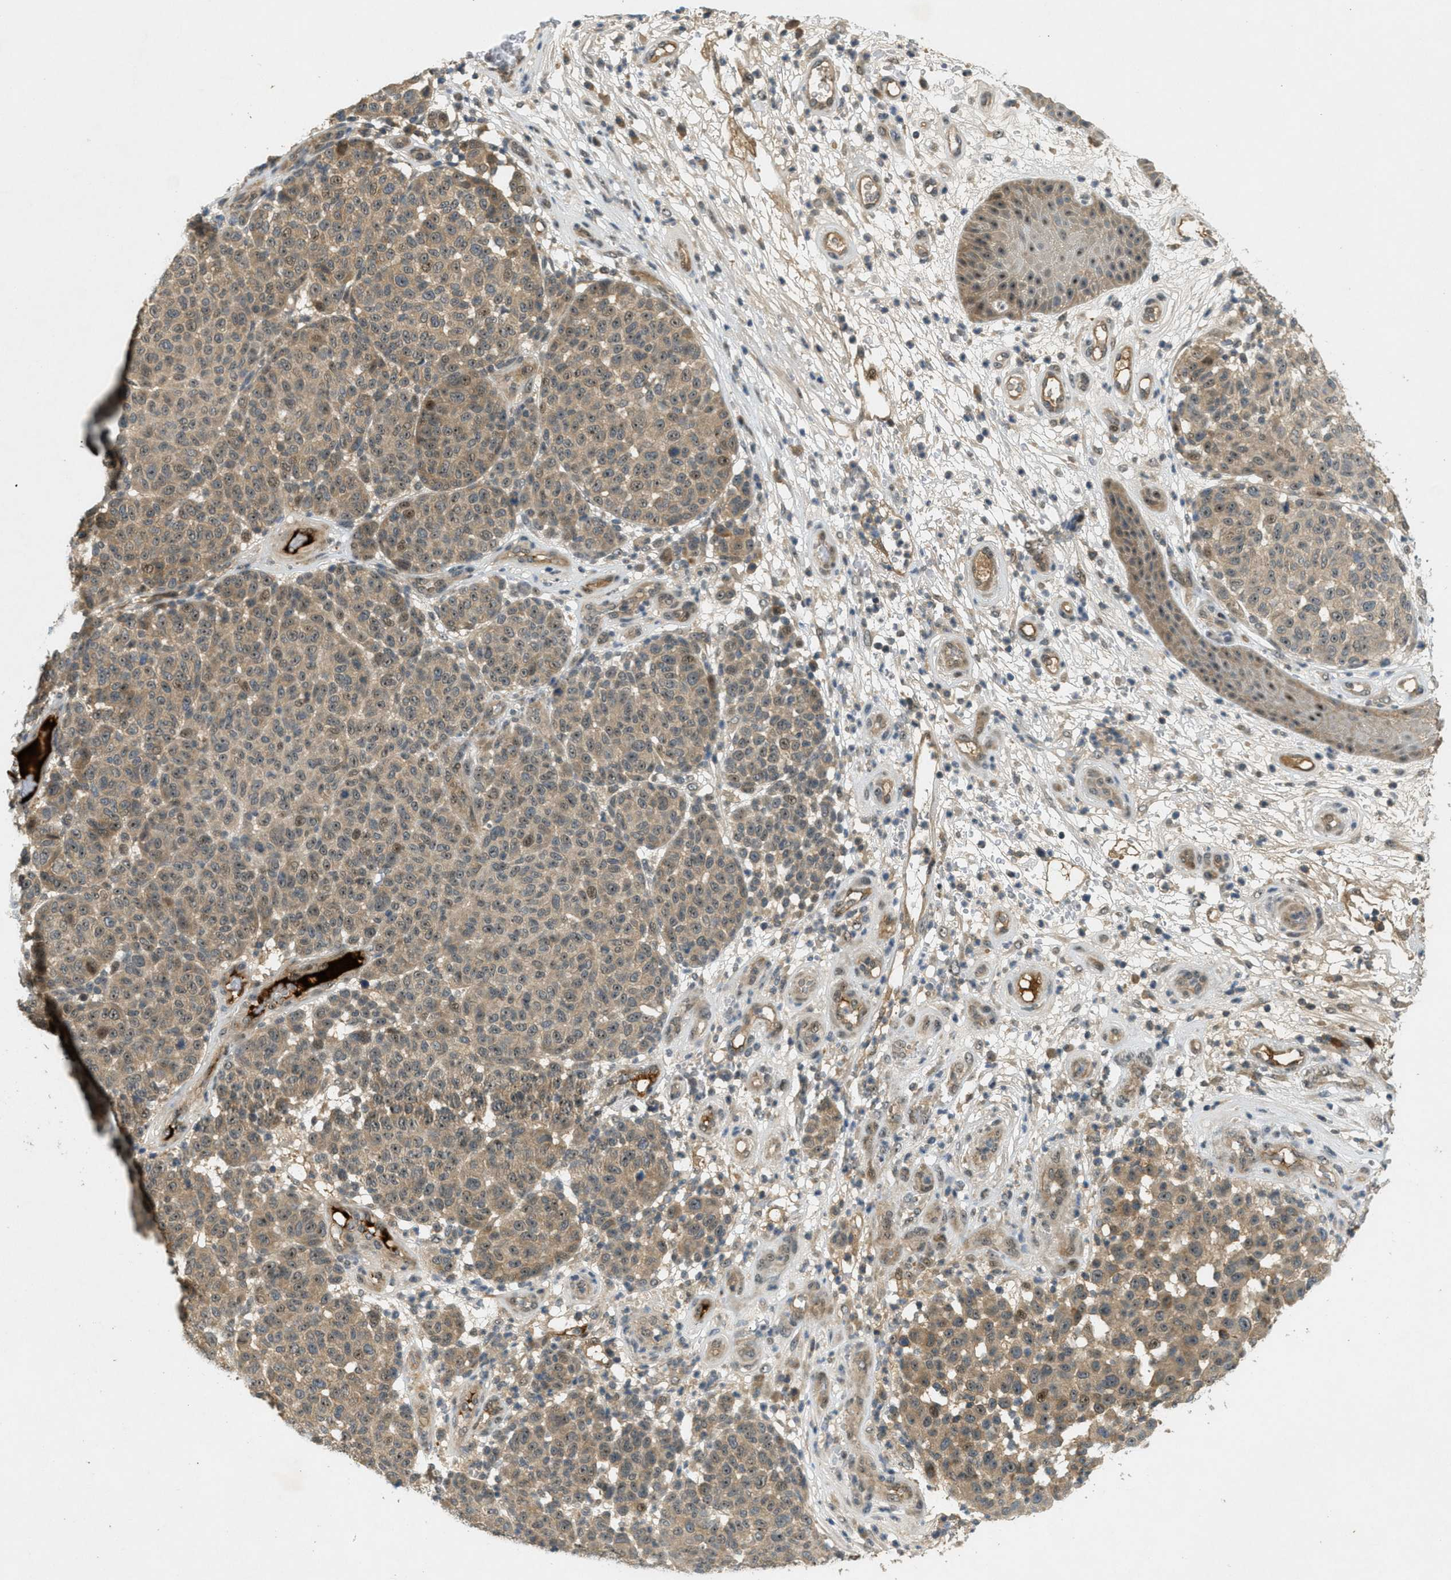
{"staining": {"intensity": "weak", "quantity": ">75%", "location": "cytoplasmic/membranous,nuclear"}, "tissue": "melanoma", "cell_type": "Tumor cells", "image_type": "cancer", "snomed": [{"axis": "morphology", "description": "Malignant melanoma, NOS"}, {"axis": "topography", "description": "Skin"}], "caption": "High-power microscopy captured an immunohistochemistry (IHC) micrograph of malignant melanoma, revealing weak cytoplasmic/membranous and nuclear staining in approximately >75% of tumor cells.", "gene": "STK11", "patient": {"sex": "male", "age": 59}}